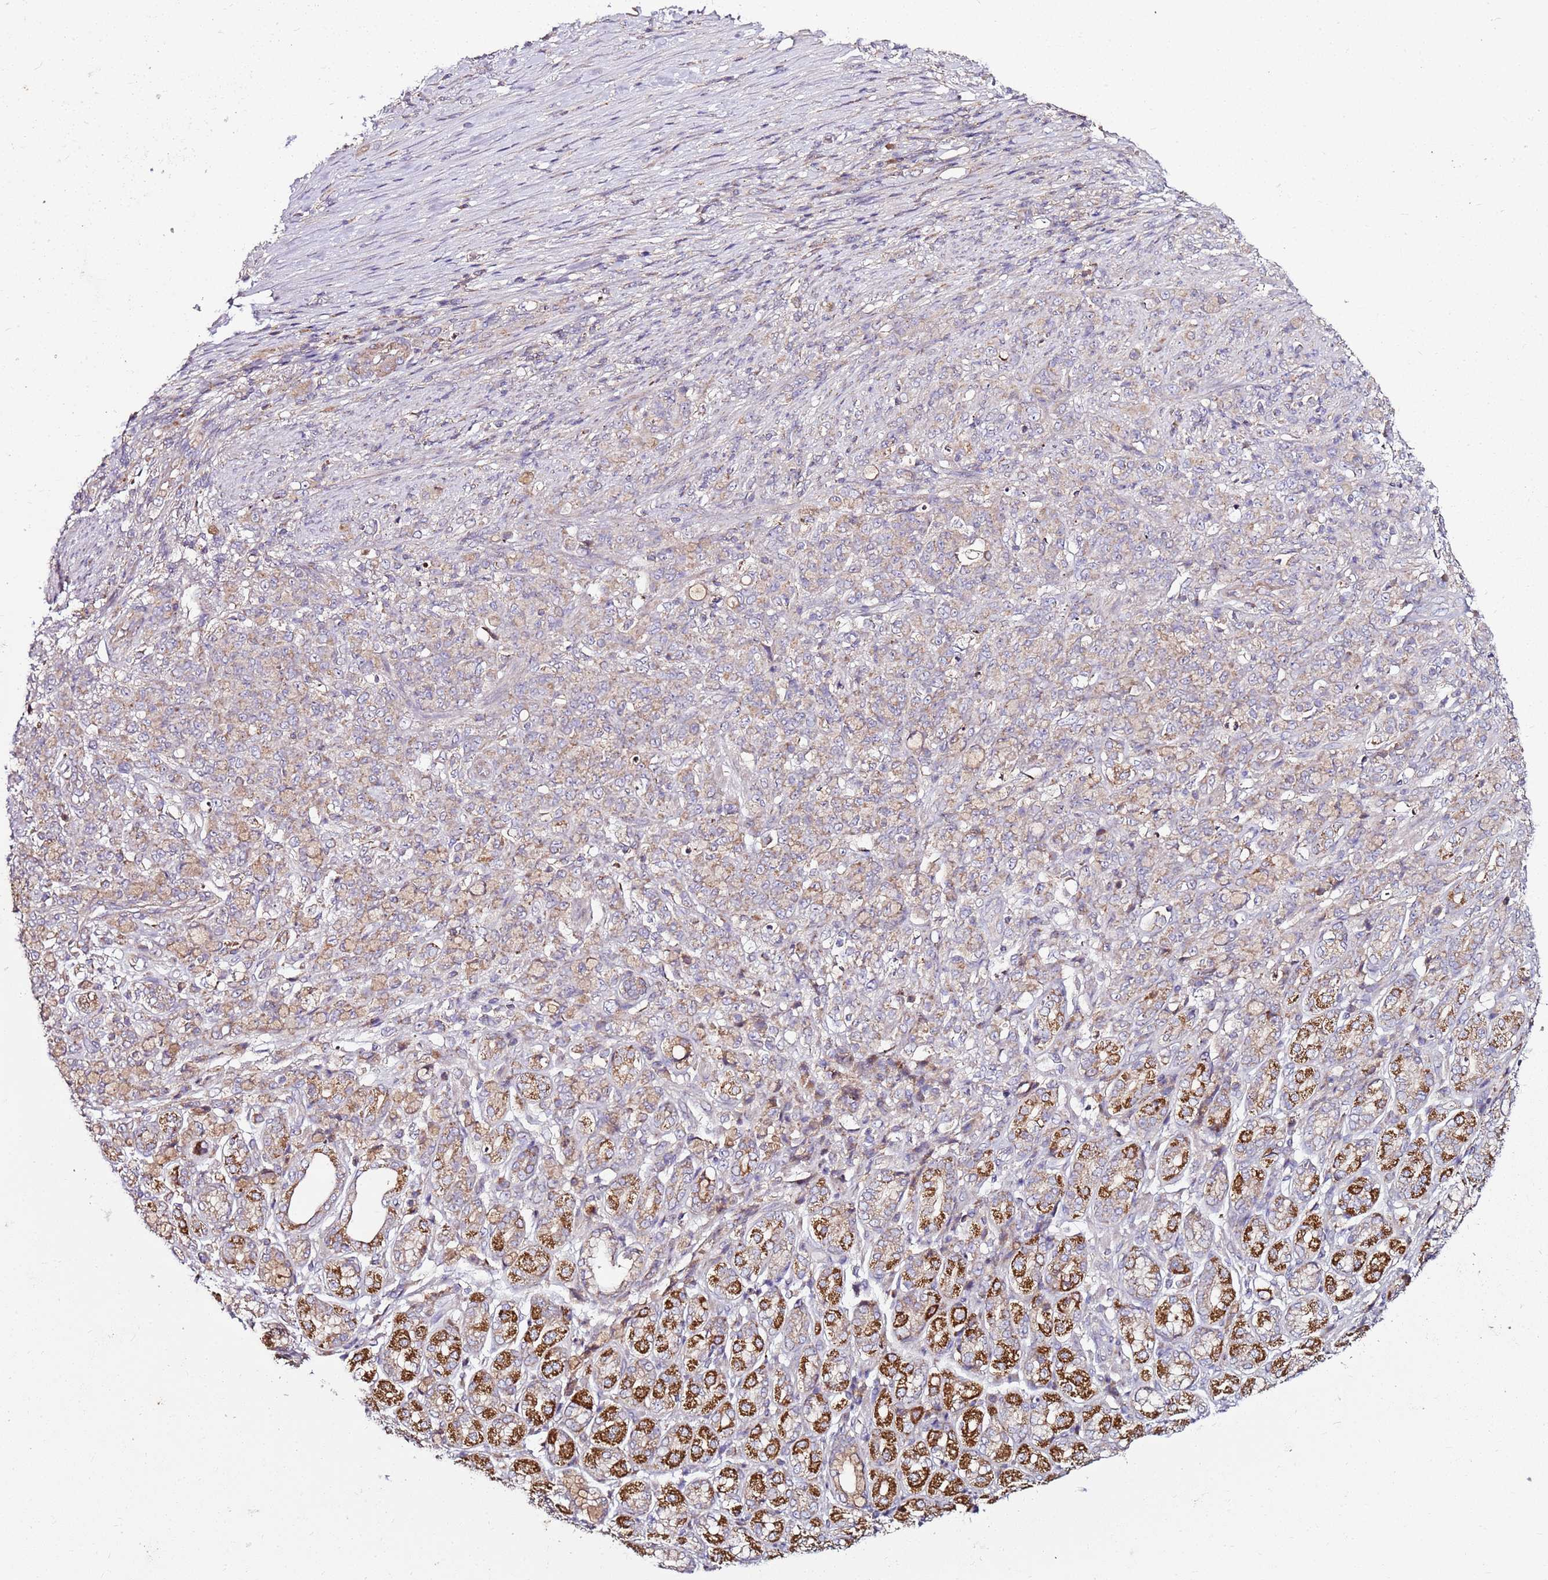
{"staining": {"intensity": "weak", "quantity": "<25%", "location": "cytoplasmic/membranous"}, "tissue": "stomach cancer", "cell_type": "Tumor cells", "image_type": "cancer", "snomed": [{"axis": "morphology", "description": "Adenocarcinoma, NOS"}, {"axis": "topography", "description": "Stomach"}], "caption": "Tumor cells show no significant protein positivity in stomach cancer.", "gene": "KRTAP21-3", "patient": {"sex": "female", "age": 79}}